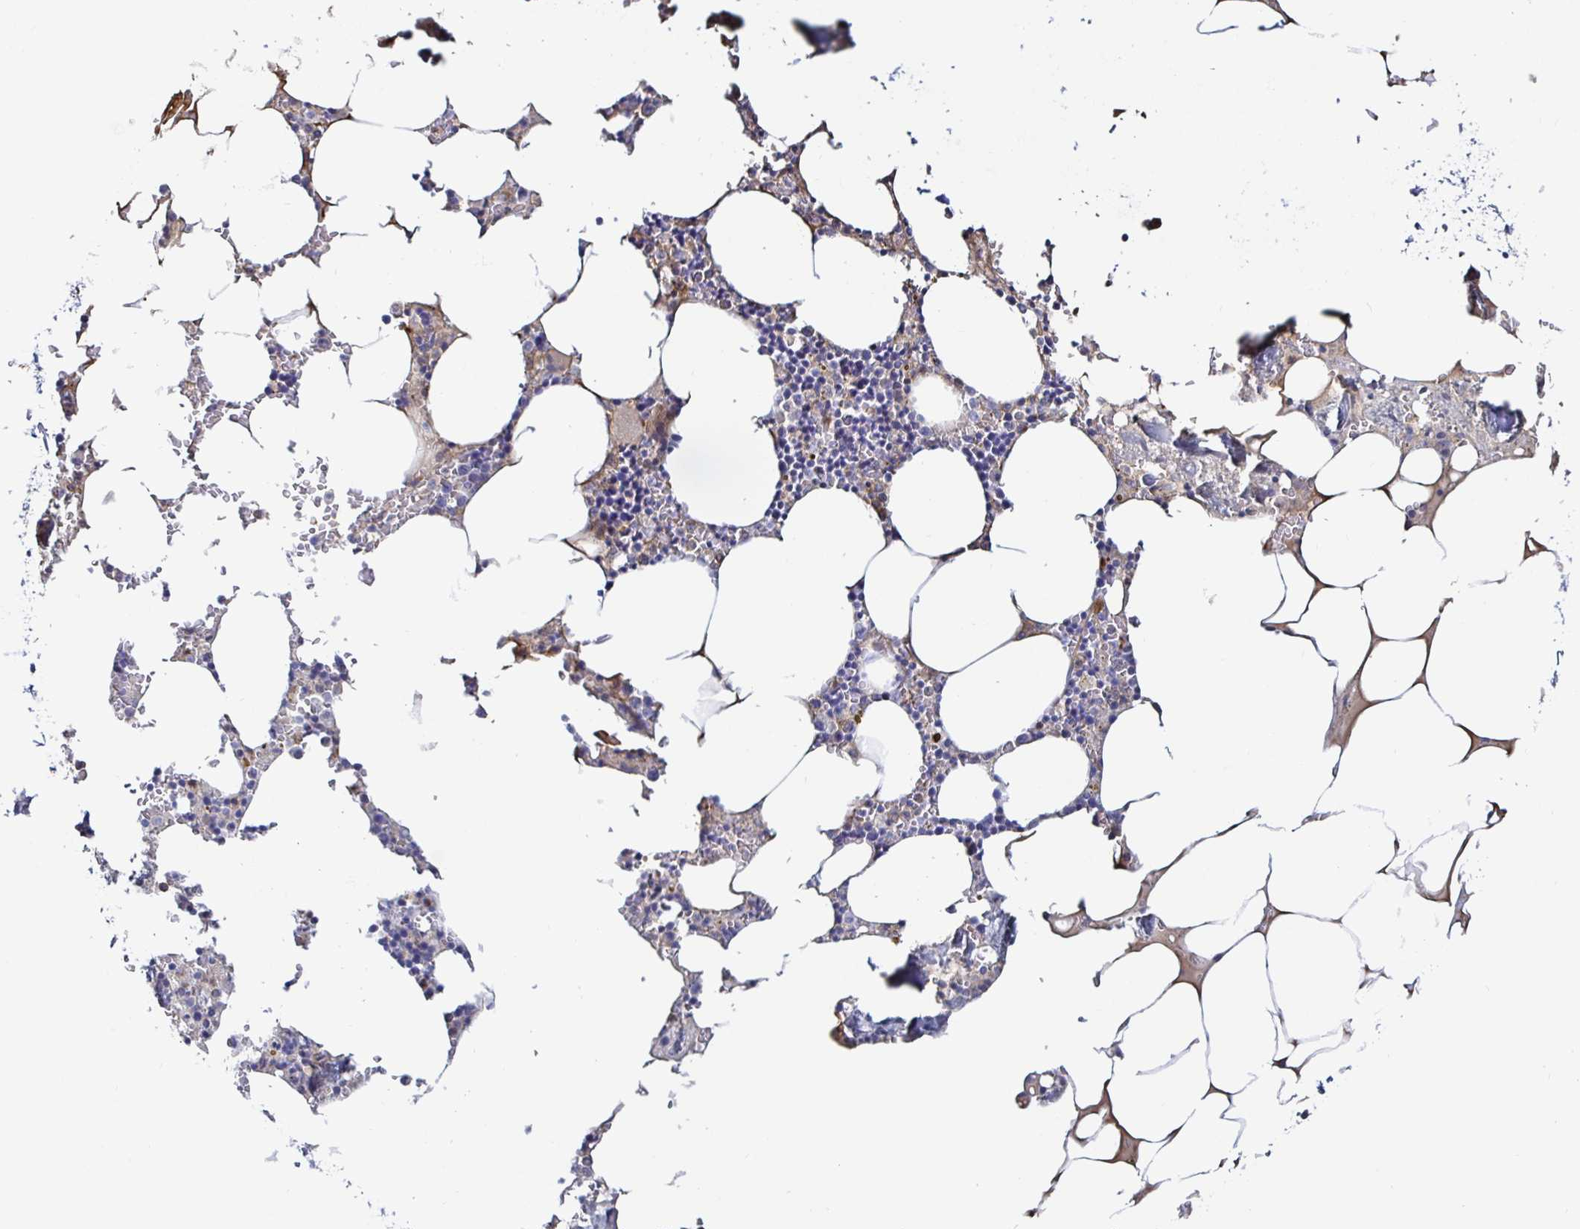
{"staining": {"intensity": "weak", "quantity": "<25%", "location": "cytoplasmic/membranous"}, "tissue": "bone marrow", "cell_type": "Hematopoietic cells", "image_type": "normal", "snomed": [{"axis": "morphology", "description": "Normal tissue, NOS"}, {"axis": "topography", "description": "Bone marrow"}], "caption": "This photomicrograph is of benign bone marrow stained with IHC to label a protein in brown with the nuclei are counter-stained blue. There is no staining in hematopoietic cells.", "gene": "ACSBG2", "patient": {"sex": "male", "age": 54}}